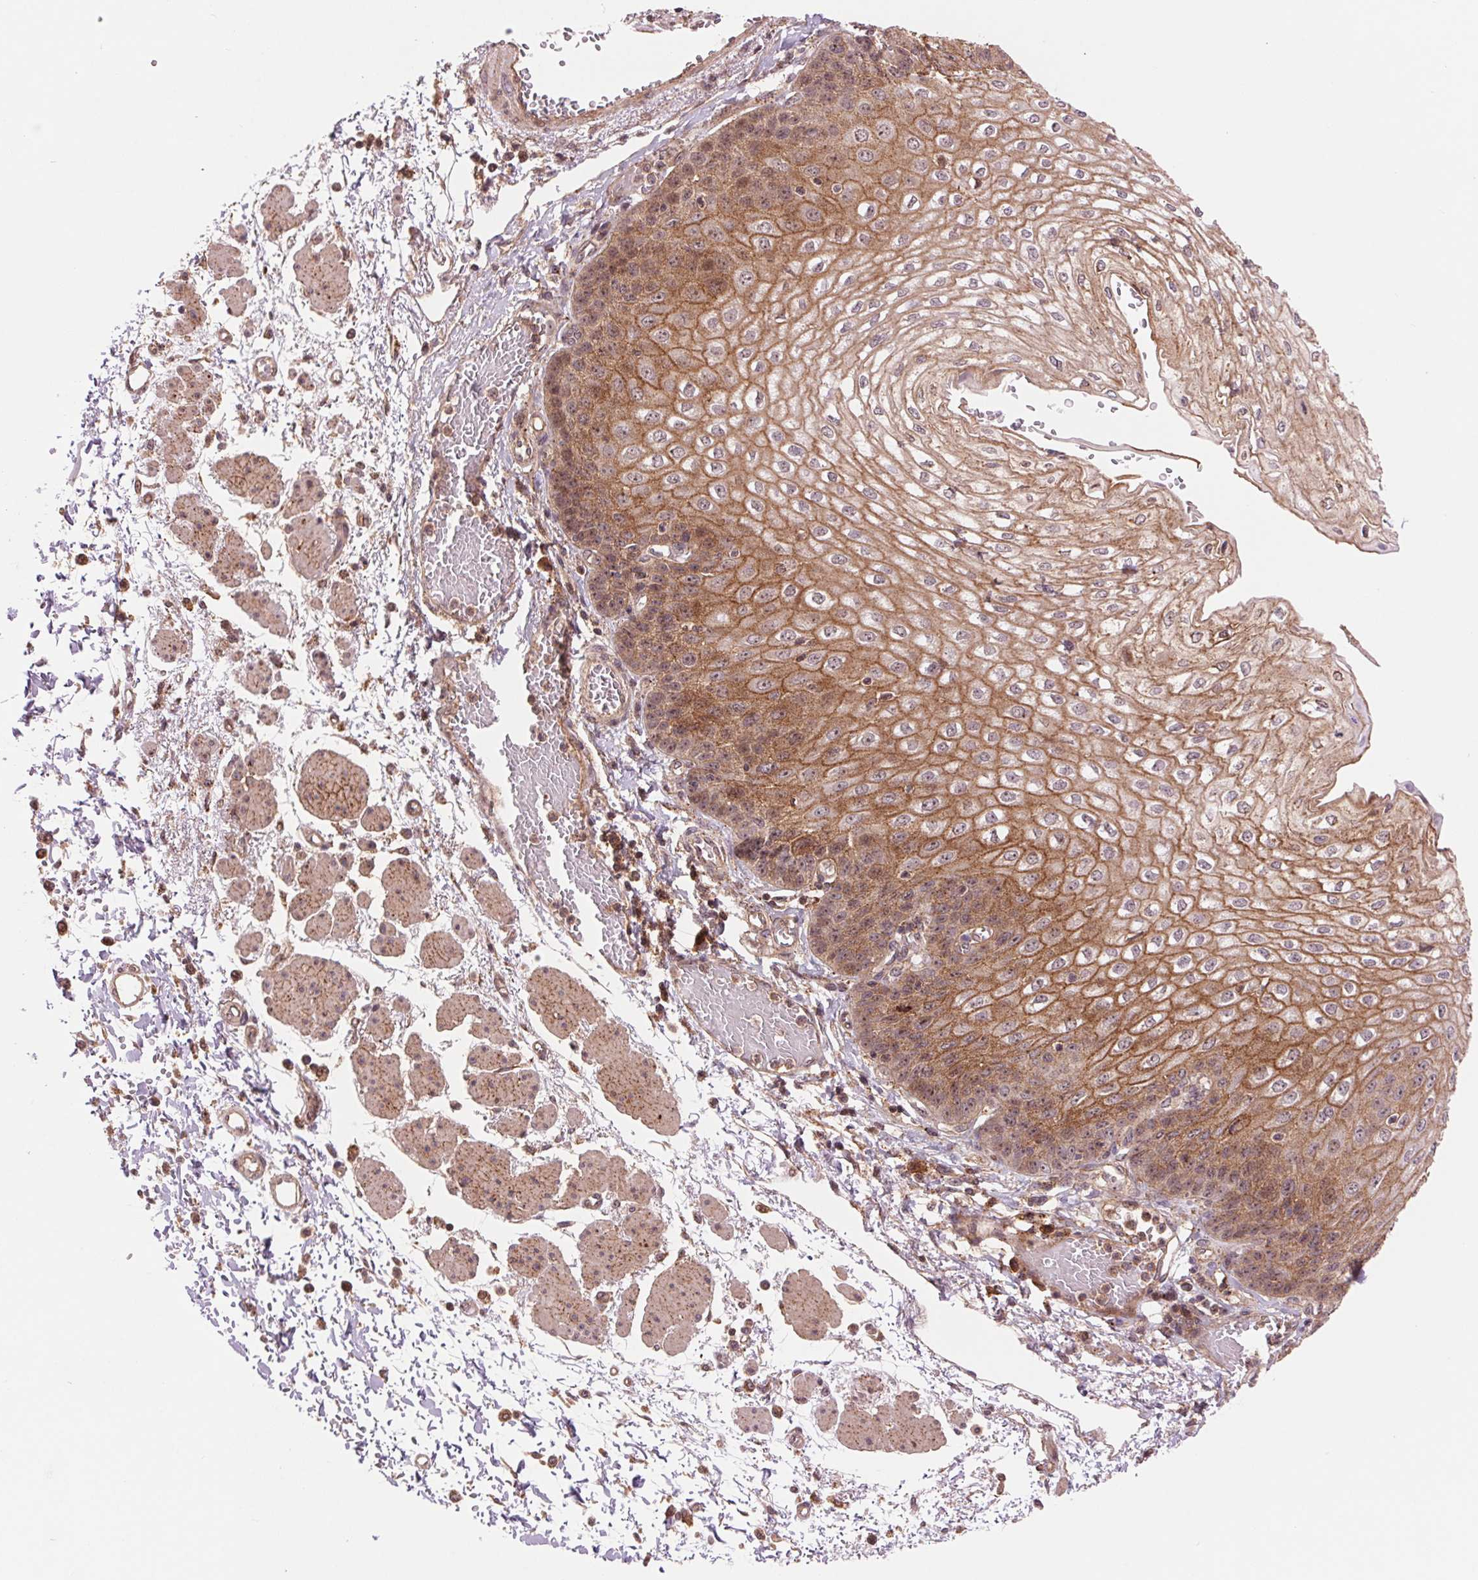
{"staining": {"intensity": "moderate", "quantity": ">75%", "location": "cytoplasmic/membranous,nuclear"}, "tissue": "esophagus", "cell_type": "Squamous epithelial cells", "image_type": "normal", "snomed": [{"axis": "morphology", "description": "Normal tissue, NOS"}, {"axis": "morphology", "description": "Adenocarcinoma, NOS"}, {"axis": "topography", "description": "Esophagus"}], "caption": "The immunohistochemical stain shows moderate cytoplasmic/membranous,nuclear expression in squamous epithelial cells of unremarkable esophagus.", "gene": "CHMP4B", "patient": {"sex": "male", "age": 81}}